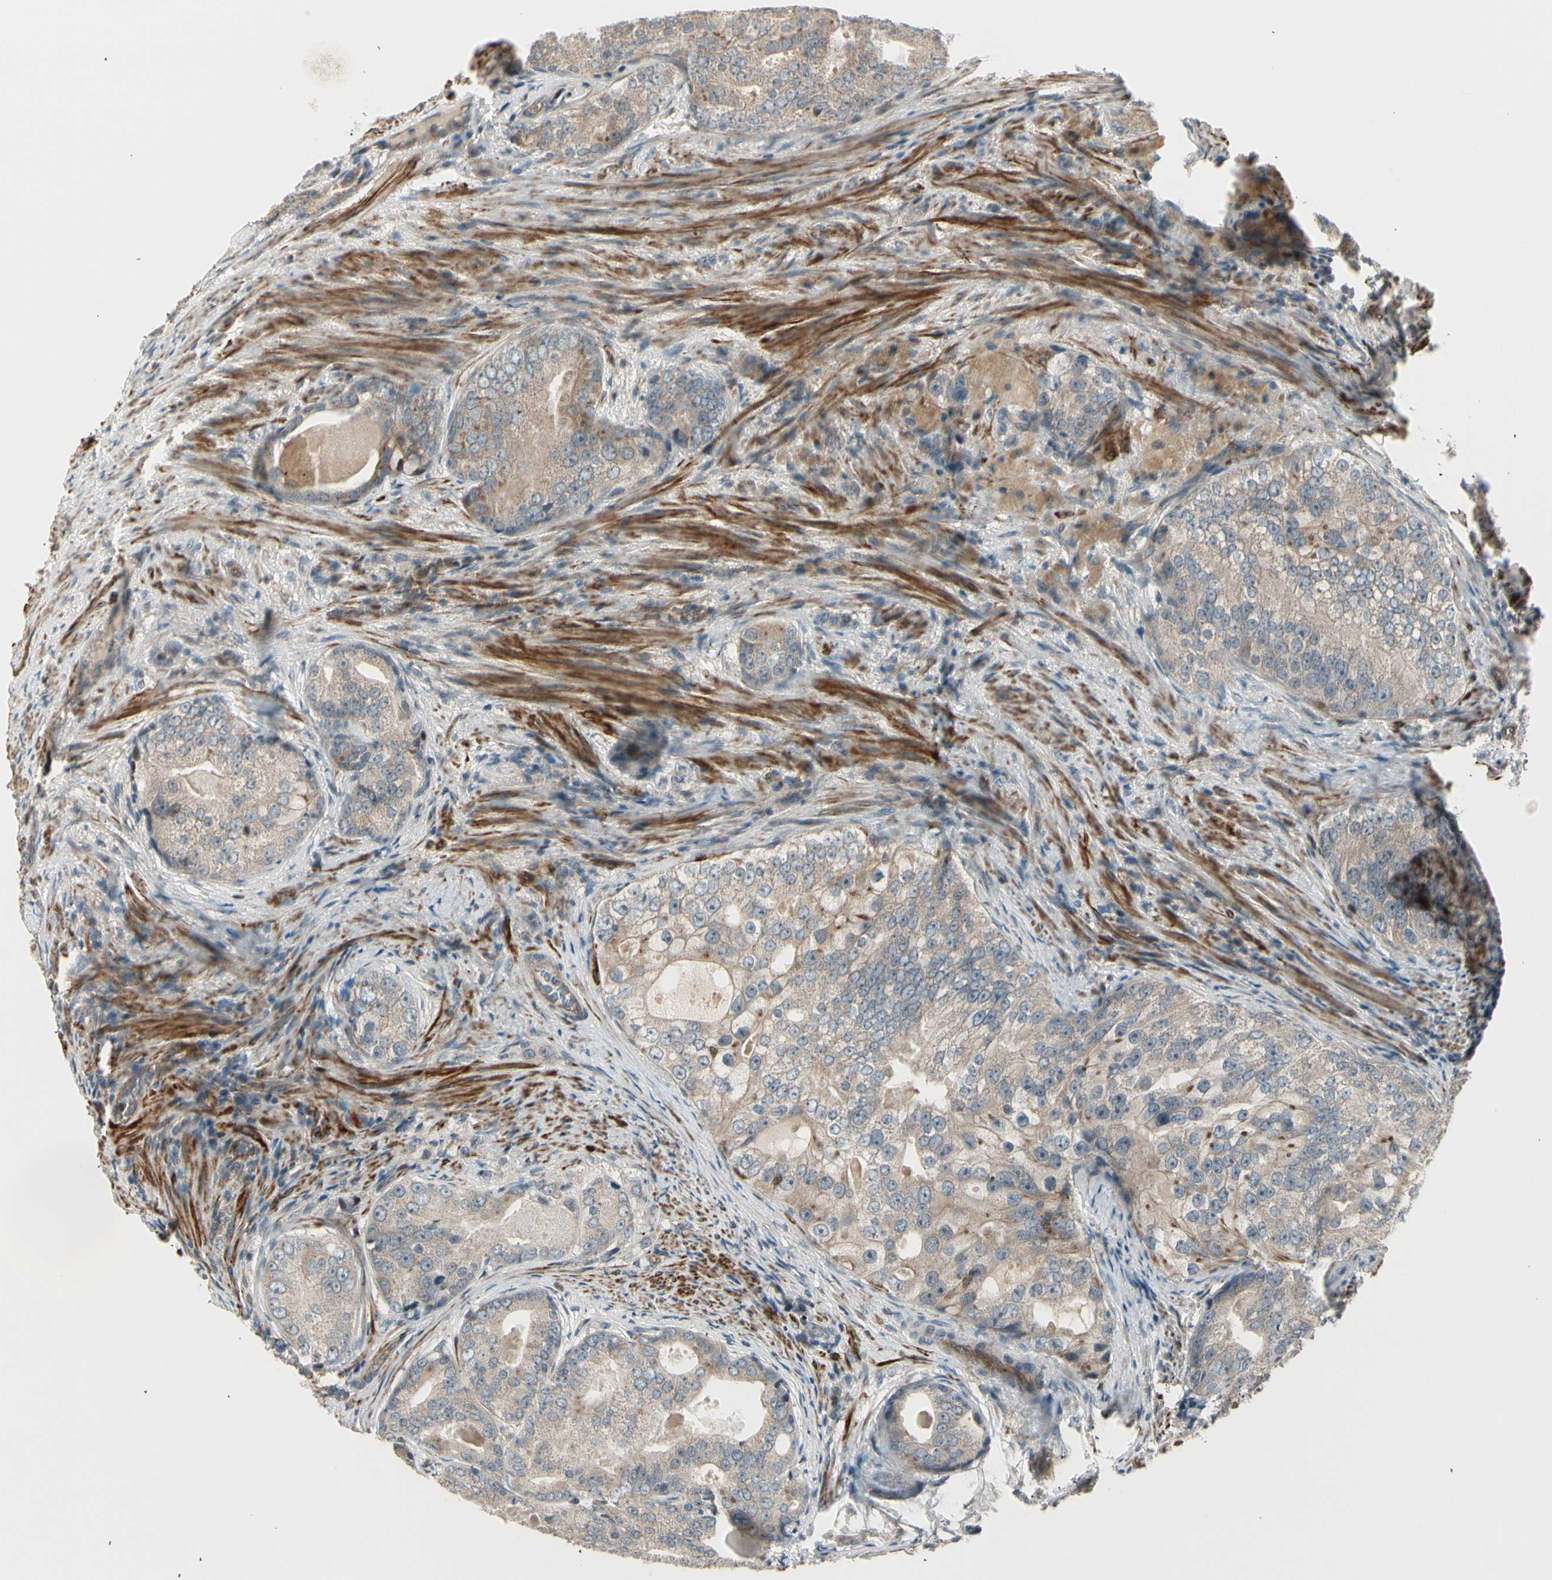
{"staining": {"intensity": "weak", "quantity": ">75%", "location": "cytoplasmic/membranous"}, "tissue": "prostate cancer", "cell_type": "Tumor cells", "image_type": "cancer", "snomed": [{"axis": "morphology", "description": "Adenocarcinoma, High grade"}, {"axis": "topography", "description": "Prostate"}], "caption": "Immunohistochemical staining of prostate cancer (adenocarcinoma (high-grade)) shows weak cytoplasmic/membranous protein positivity in approximately >75% of tumor cells.", "gene": "SVBP", "patient": {"sex": "male", "age": 66}}